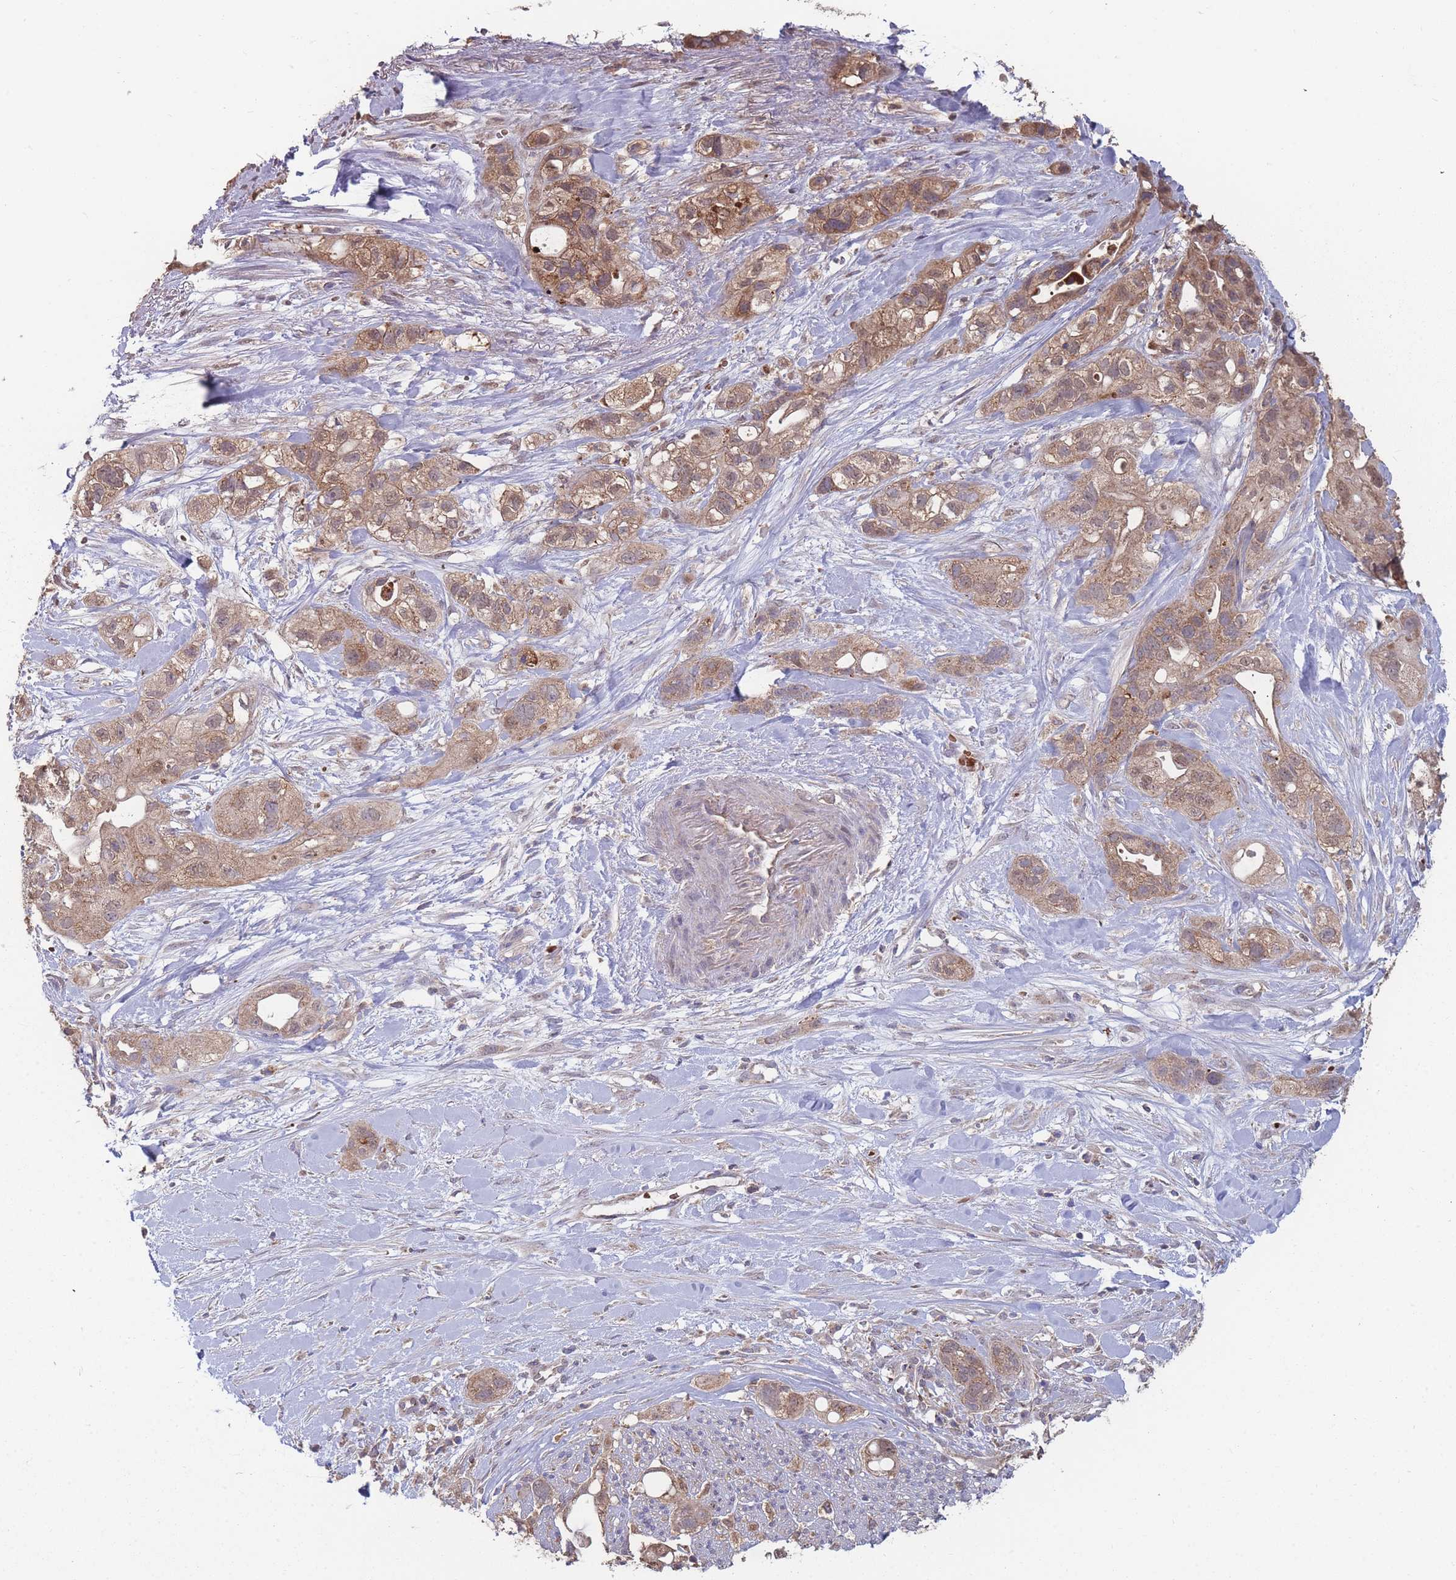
{"staining": {"intensity": "moderate", "quantity": ">75%", "location": "cytoplasmic/membranous"}, "tissue": "pancreatic cancer", "cell_type": "Tumor cells", "image_type": "cancer", "snomed": [{"axis": "morphology", "description": "Adenocarcinoma, NOS"}, {"axis": "topography", "description": "Pancreas"}], "caption": "Pancreatic adenocarcinoma stained for a protein (brown) exhibits moderate cytoplasmic/membranous positive staining in about >75% of tumor cells.", "gene": "SLC35B4", "patient": {"sex": "male", "age": 44}}